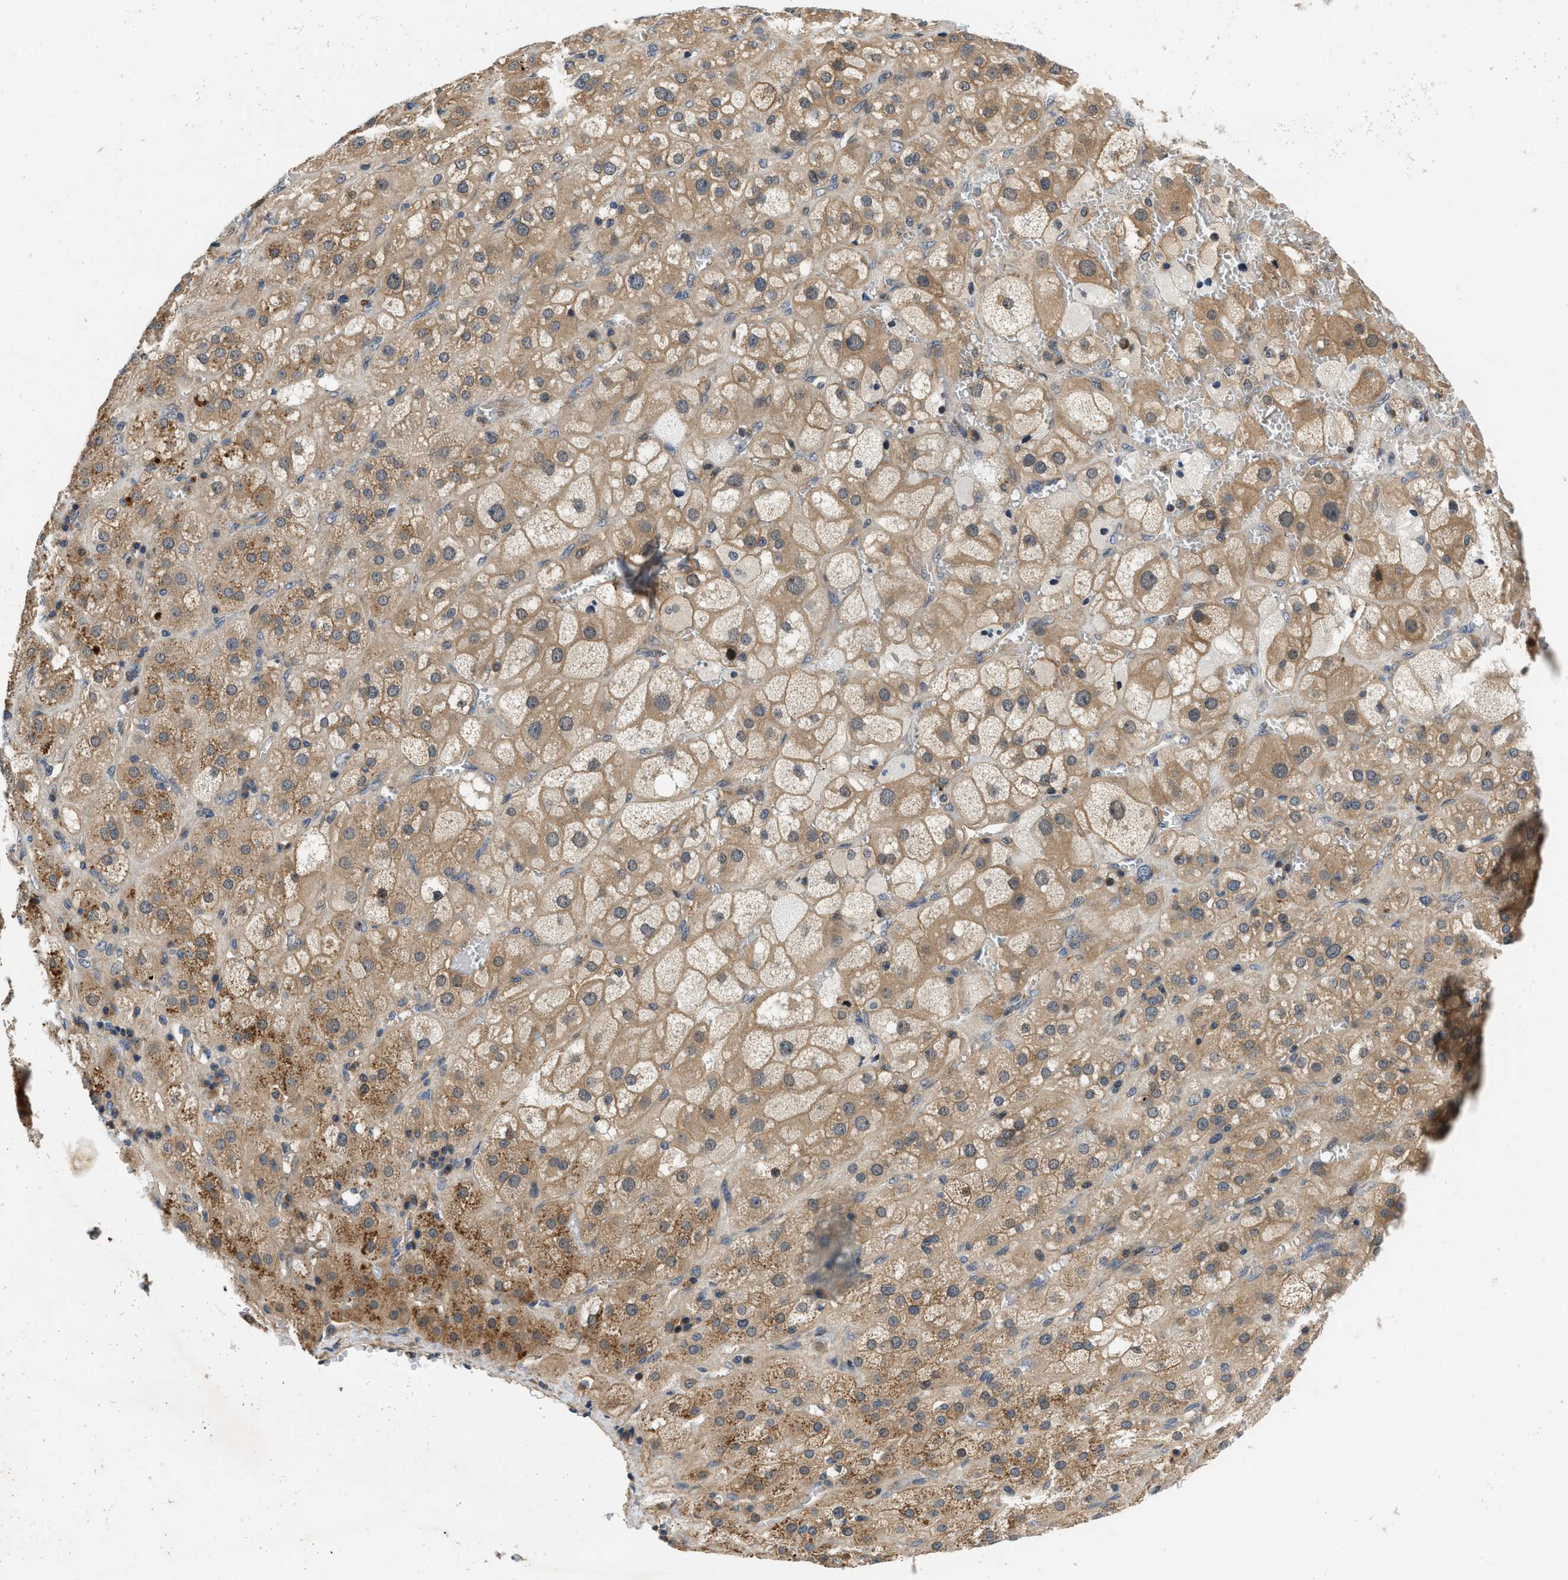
{"staining": {"intensity": "moderate", "quantity": ">75%", "location": "cytoplasmic/membranous"}, "tissue": "adrenal gland", "cell_type": "Glandular cells", "image_type": "normal", "snomed": [{"axis": "morphology", "description": "Normal tissue, NOS"}, {"axis": "topography", "description": "Adrenal gland"}], "caption": "Protein staining by immunohistochemistry (IHC) shows moderate cytoplasmic/membranous positivity in approximately >75% of glandular cells in unremarkable adrenal gland.", "gene": "GPR31", "patient": {"sex": "female", "age": 47}}